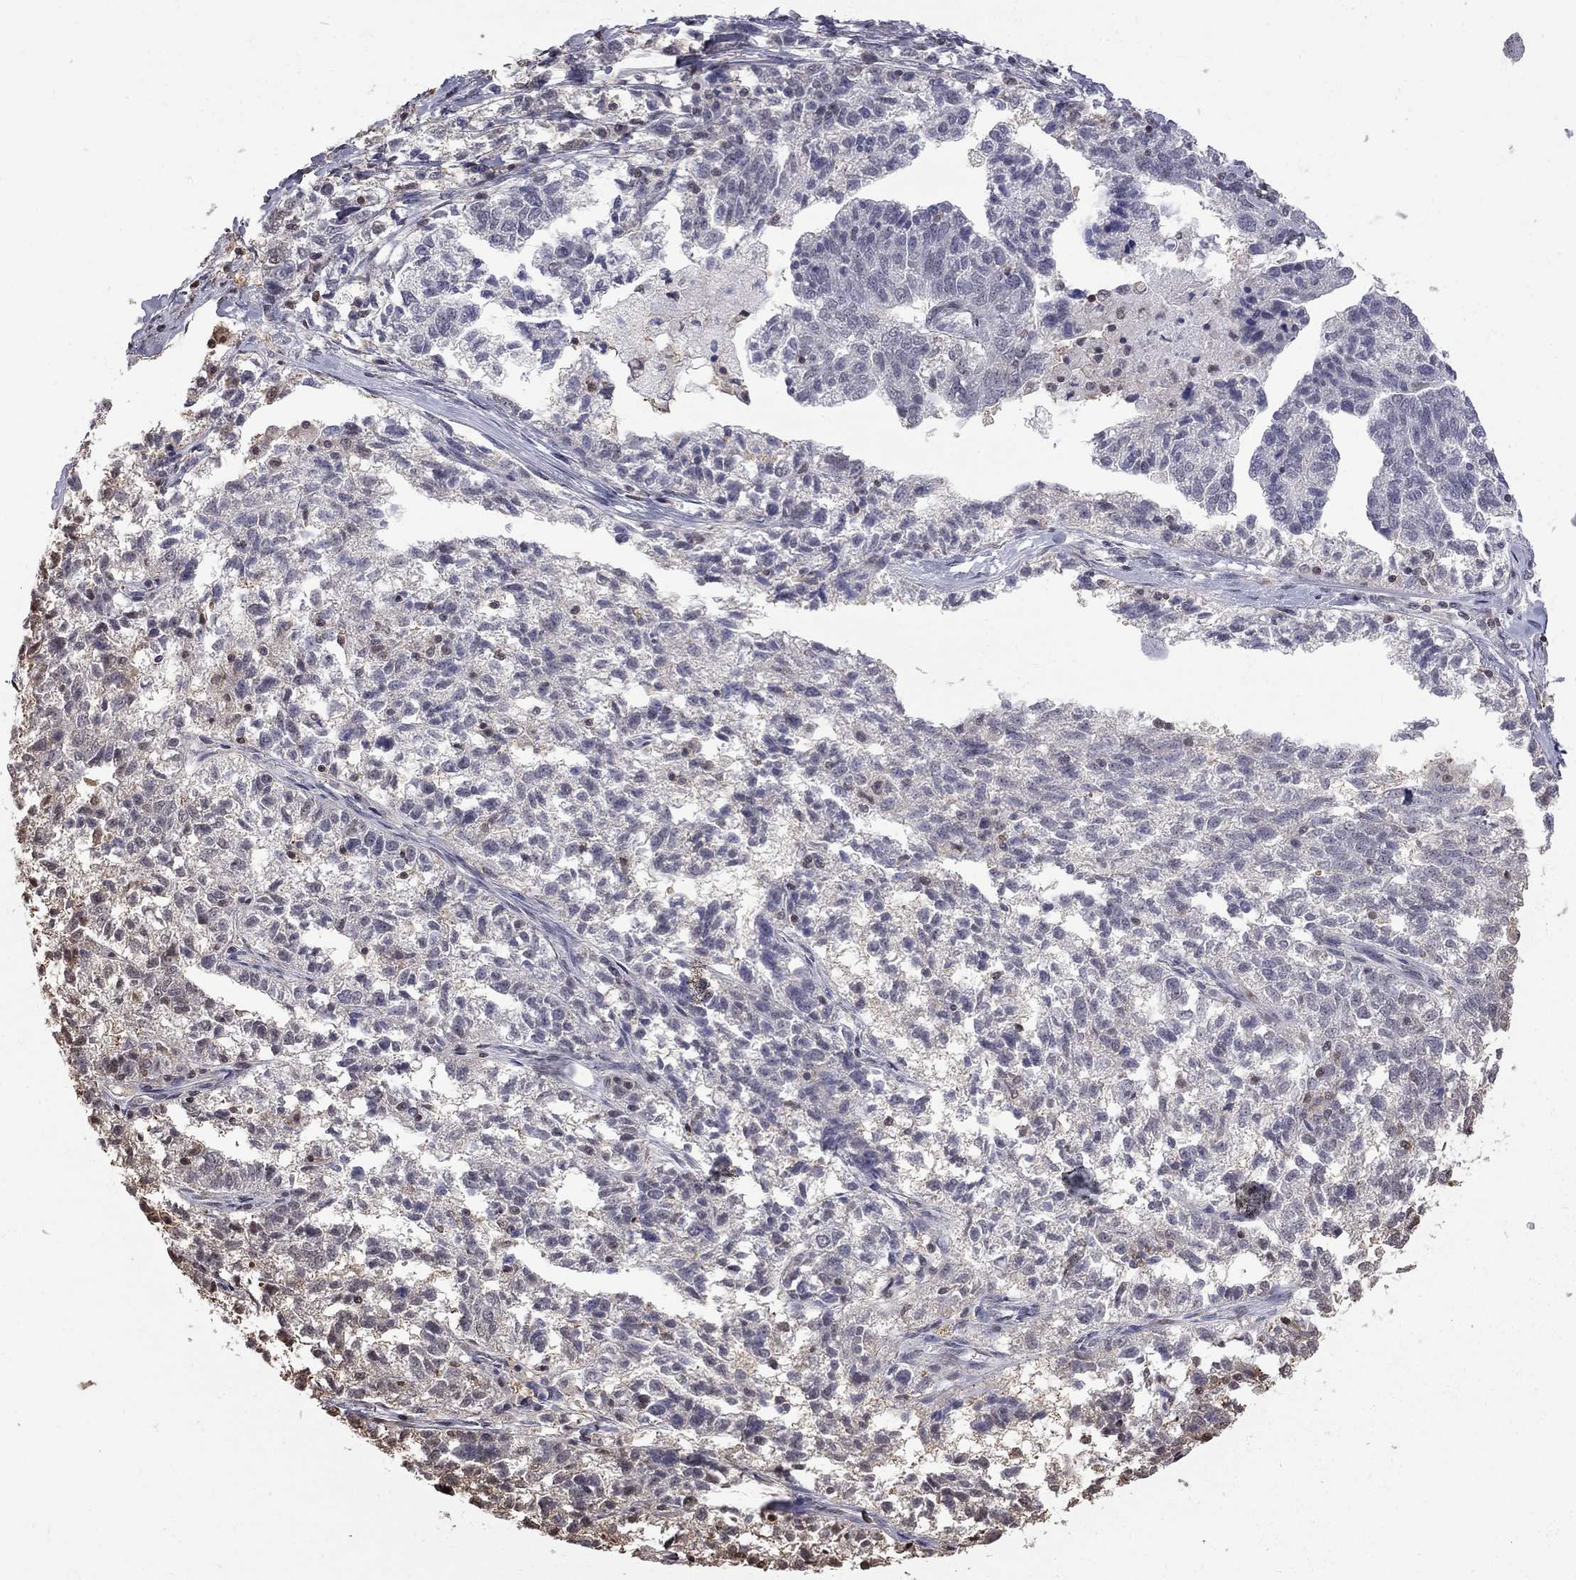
{"staining": {"intensity": "negative", "quantity": "none", "location": "none"}, "tissue": "ovarian cancer", "cell_type": "Tumor cells", "image_type": "cancer", "snomed": [{"axis": "morphology", "description": "Cystadenocarcinoma, serous, NOS"}, {"axis": "topography", "description": "Ovary"}], "caption": "Tumor cells show no significant staining in ovarian serous cystadenocarcinoma.", "gene": "RFWD3", "patient": {"sex": "female", "age": 71}}